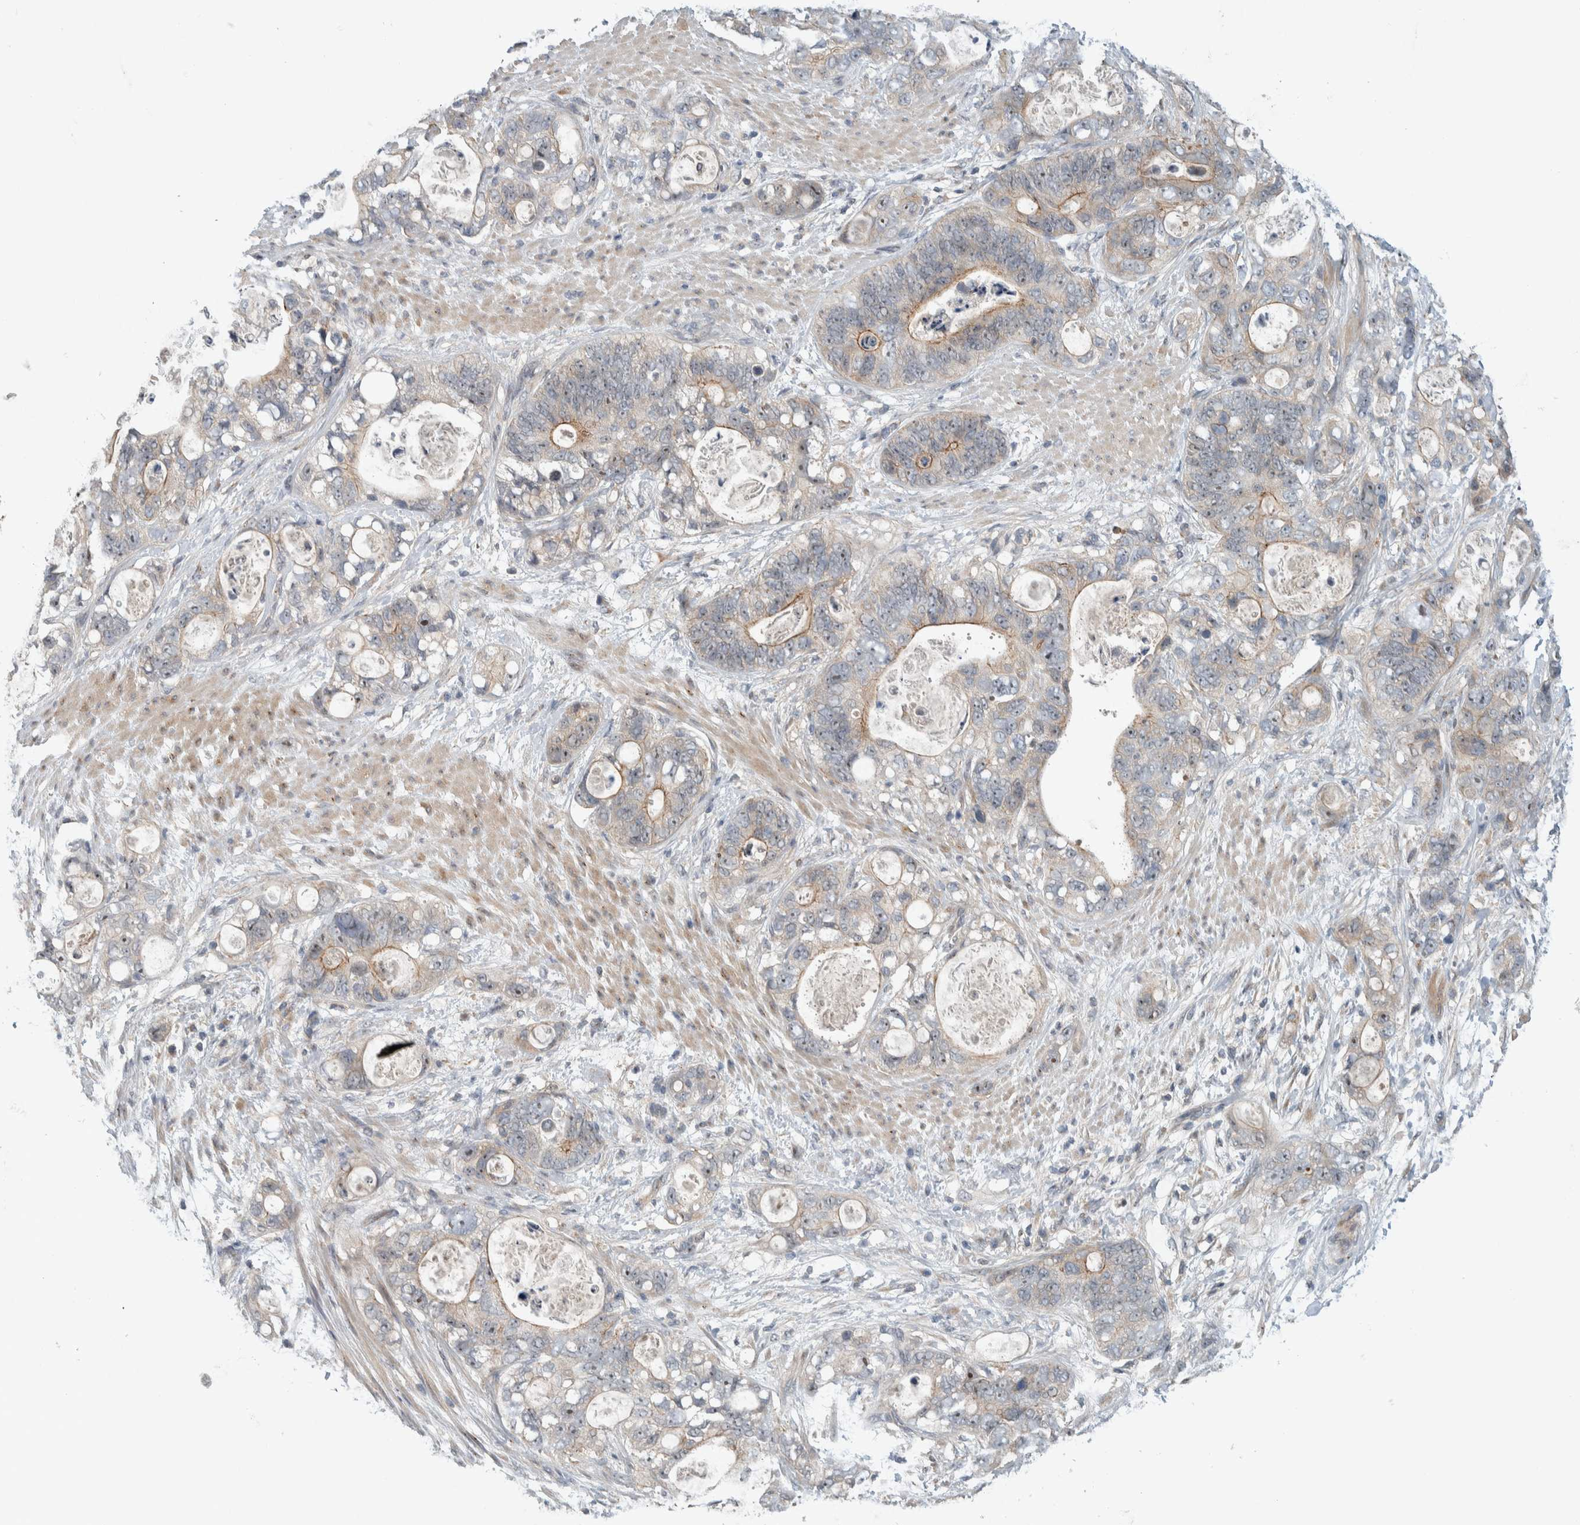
{"staining": {"intensity": "weak", "quantity": "25%-75%", "location": "cytoplasmic/membranous"}, "tissue": "stomach cancer", "cell_type": "Tumor cells", "image_type": "cancer", "snomed": [{"axis": "morphology", "description": "Normal tissue, NOS"}, {"axis": "morphology", "description": "Adenocarcinoma, NOS"}, {"axis": "topography", "description": "Stomach"}], "caption": "Weak cytoplasmic/membranous protein expression is appreciated in about 25%-75% of tumor cells in stomach cancer (adenocarcinoma).", "gene": "MPRIP", "patient": {"sex": "female", "age": 89}}